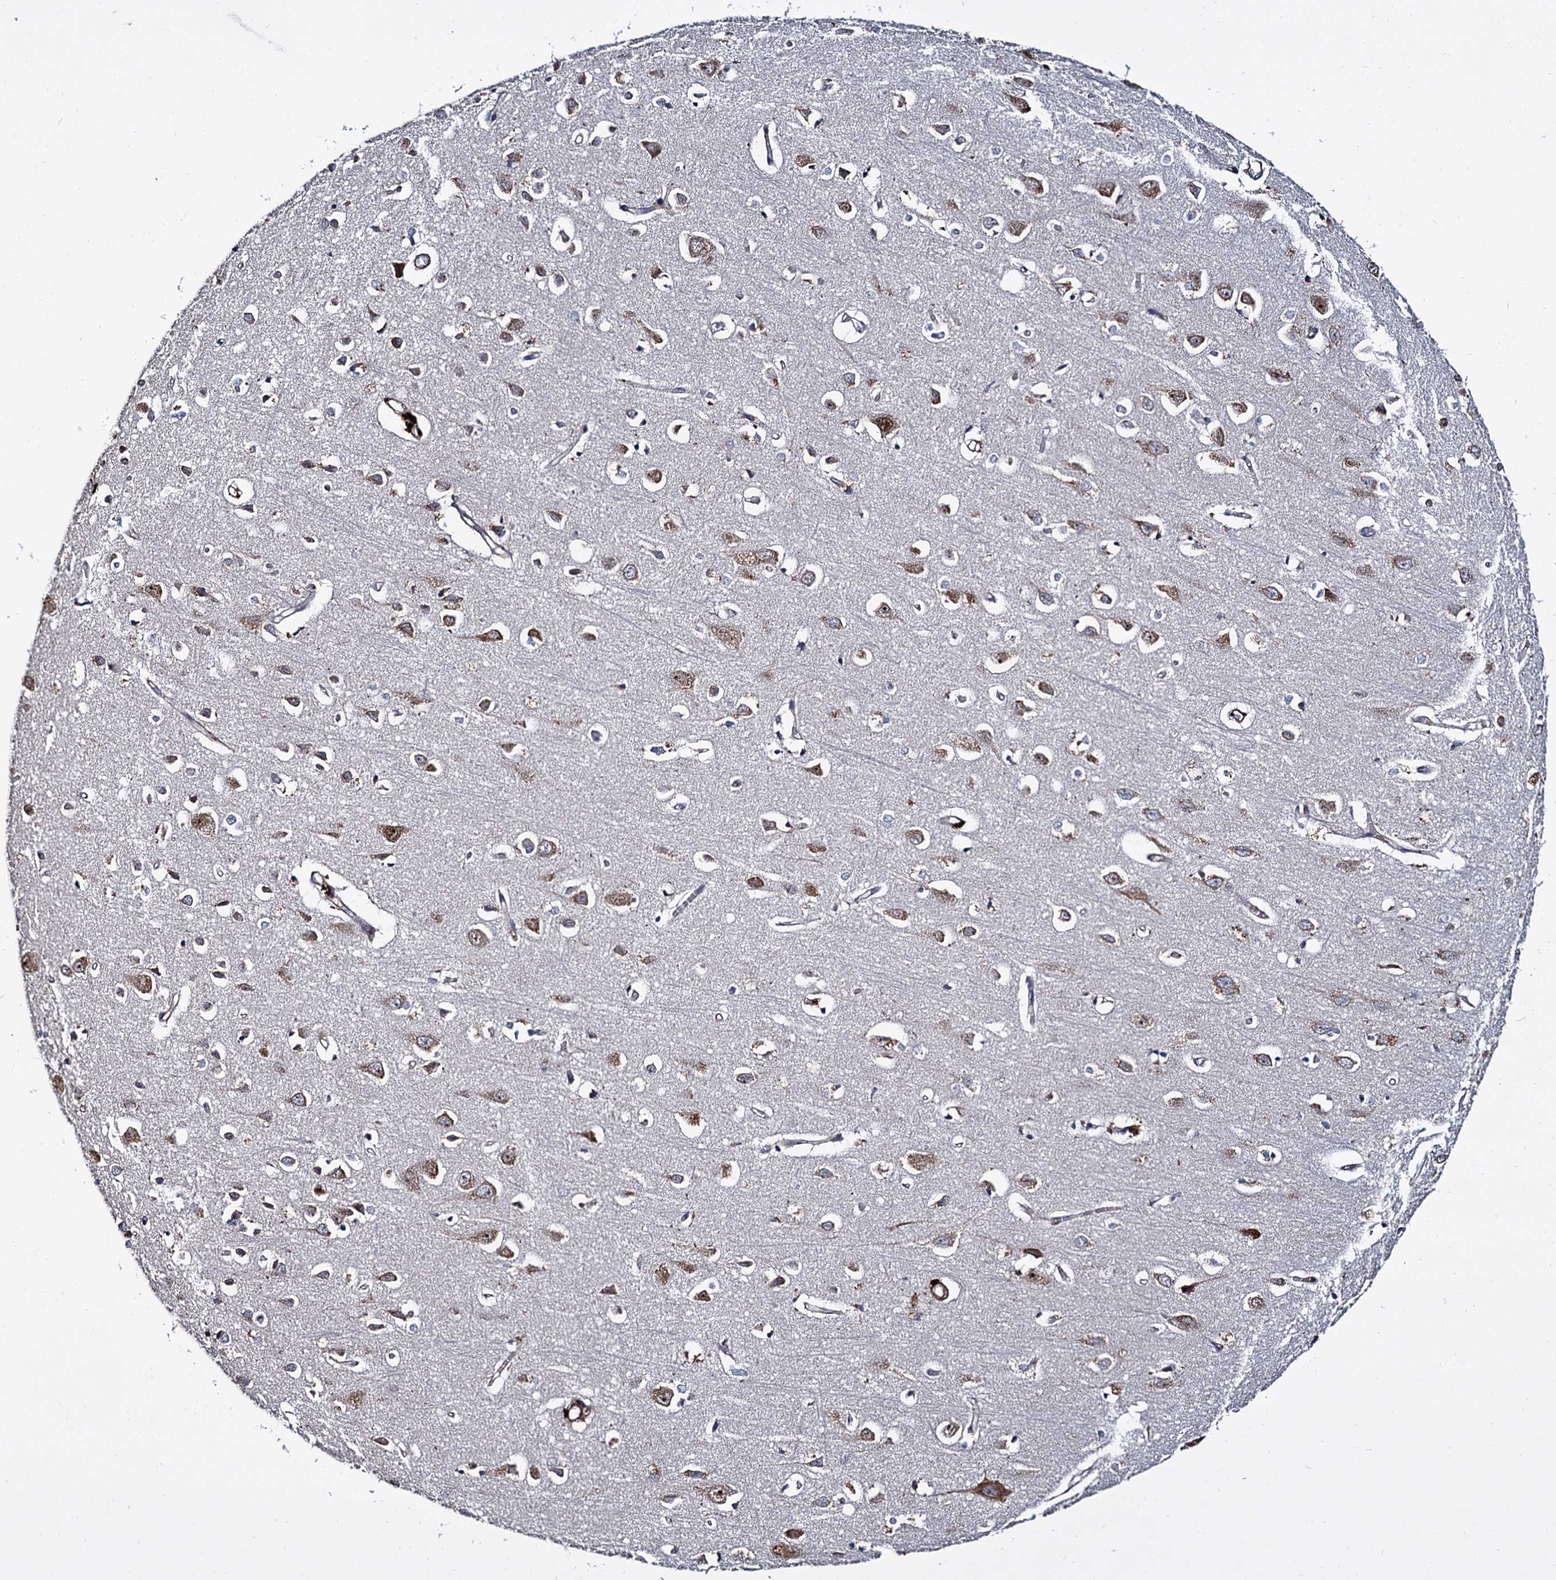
{"staining": {"intensity": "strong", "quantity": ">75%", "location": "cytoplasmic/membranous"}, "tissue": "cerebral cortex", "cell_type": "Endothelial cells", "image_type": "normal", "snomed": [{"axis": "morphology", "description": "Normal tissue, NOS"}, {"axis": "topography", "description": "Cerebral cortex"}], "caption": "DAB immunohistochemical staining of benign human cerebral cortex demonstrates strong cytoplasmic/membranous protein staining in about >75% of endothelial cells.", "gene": "ISM2", "patient": {"sex": "female", "age": 64}}